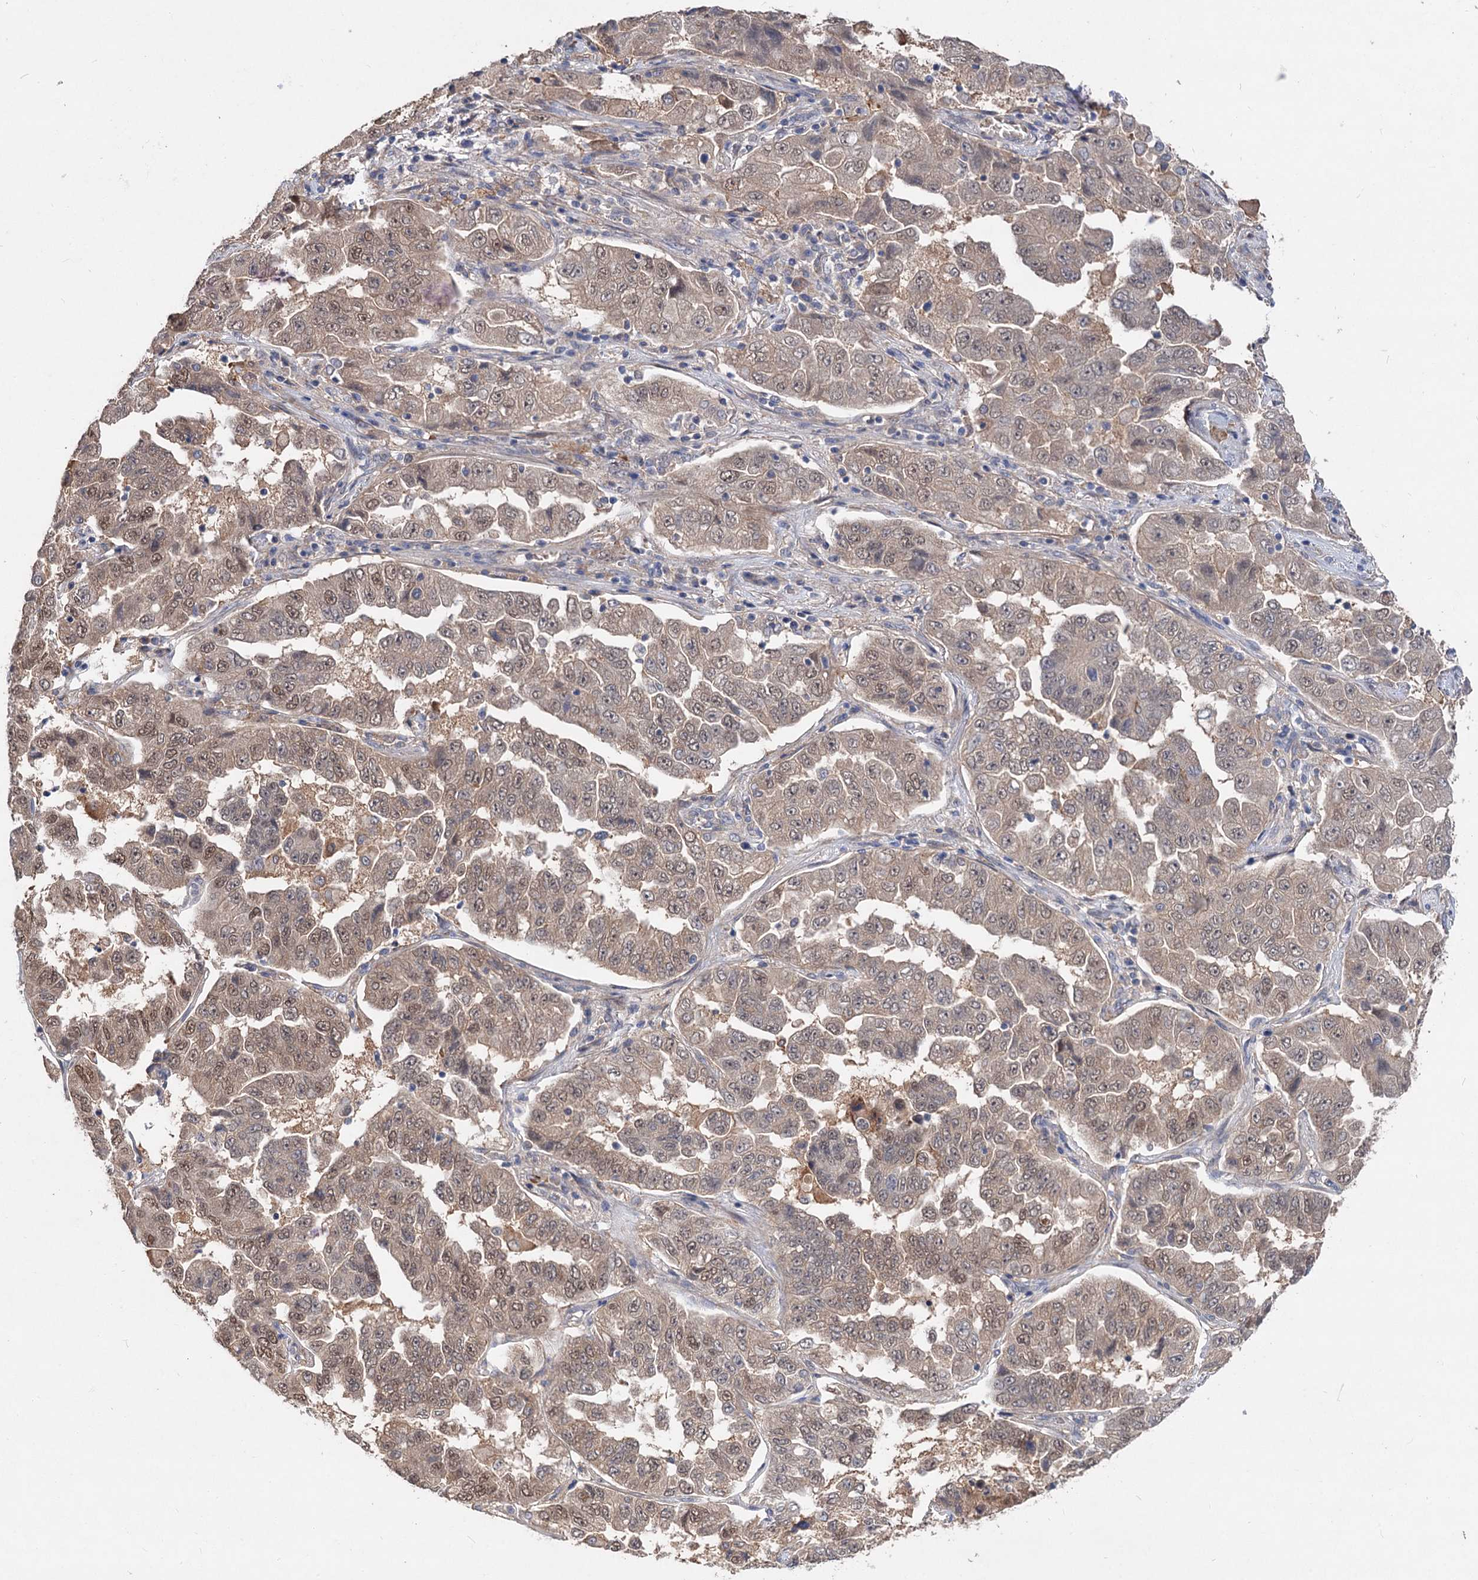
{"staining": {"intensity": "weak", "quantity": ">75%", "location": "cytoplasmic/membranous,nuclear"}, "tissue": "lung cancer", "cell_type": "Tumor cells", "image_type": "cancer", "snomed": [{"axis": "morphology", "description": "Adenocarcinoma, NOS"}, {"axis": "topography", "description": "Lung"}], "caption": "Immunohistochemistry (IHC) histopathology image of neoplastic tissue: adenocarcinoma (lung) stained using immunohistochemistry (IHC) exhibits low levels of weak protein expression localized specifically in the cytoplasmic/membranous and nuclear of tumor cells, appearing as a cytoplasmic/membranous and nuclear brown color.", "gene": "NUDCD2", "patient": {"sex": "female", "age": 51}}